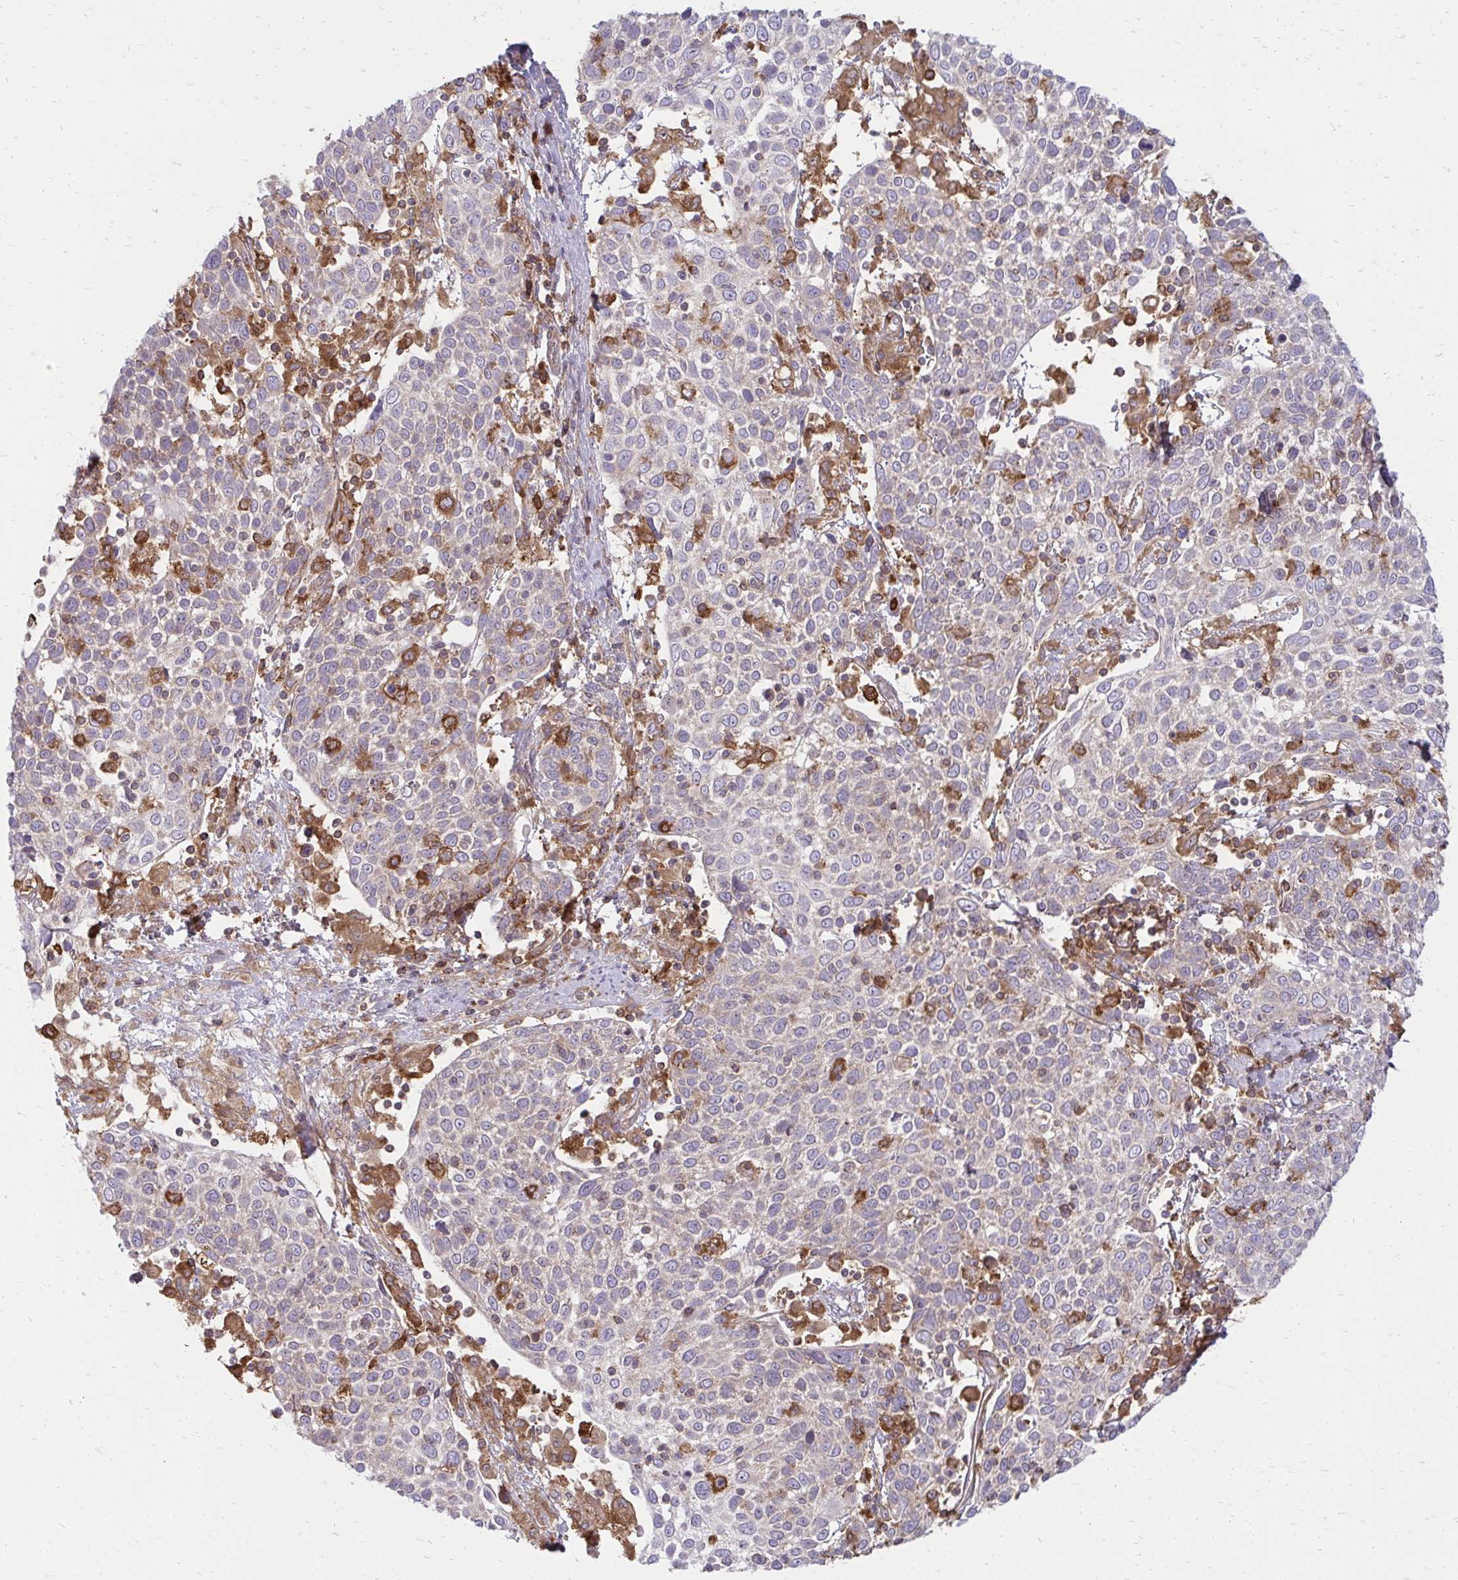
{"staining": {"intensity": "negative", "quantity": "none", "location": "none"}, "tissue": "cervical cancer", "cell_type": "Tumor cells", "image_type": "cancer", "snomed": [{"axis": "morphology", "description": "Squamous cell carcinoma, NOS"}, {"axis": "topography", "description": "Cervix"}], "caption": "The immunohistochemistry (IHC) micrograph has no significant positivity in tumor cells of squamous cell carcinoma (cervical) tissue. The staining was performed using DAB (3,3'-diaminobenzidine) to visualize the protein expression in brown, while the nuclei were stained in blue with hematoxylin (Magnification: 20x).", "gene": "ASAP1", "patient": {"sex": "female", "age": 61}}